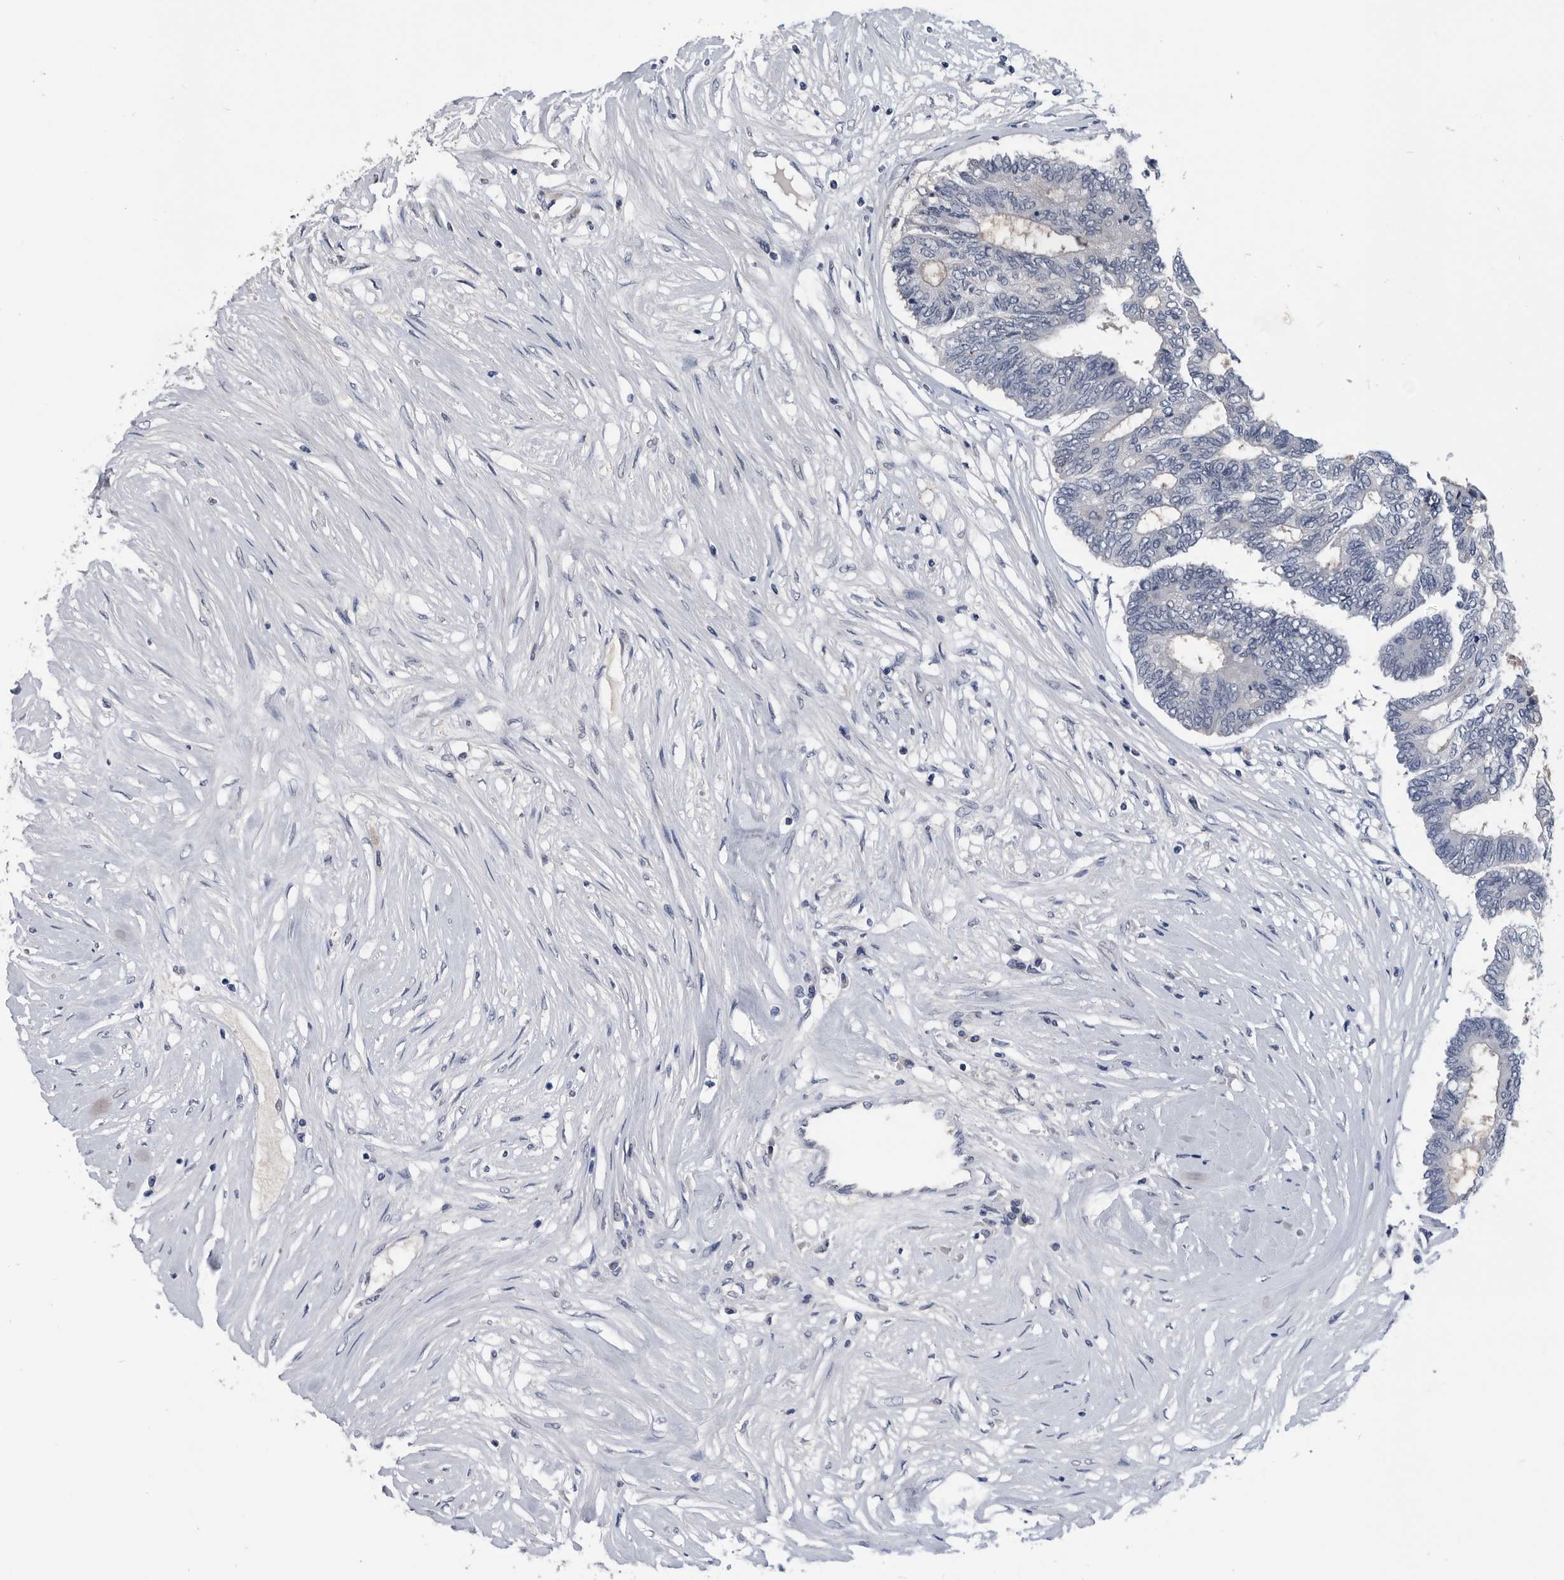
{"staining": {"intensity": "negative", "quantity": "none", "location": "none"}, "tissue": "colorectal cancer", "cell_type": "Tumor cells", "image_type": "cancer", "snomed": [{"axis": "morphology", "description": "Adenocarcinoma, NOS"}, {"axis": "topography", "description": "Rectum"}], "caption": "Immunohistochemistry micrograph of human colorectal cancer stained for a protein (brown), which demonstrates no staining in tumor cells. (DAB IHC, high magnification).", "gene": "PDXK", "patient": {"sex": "male", "age": 63}}